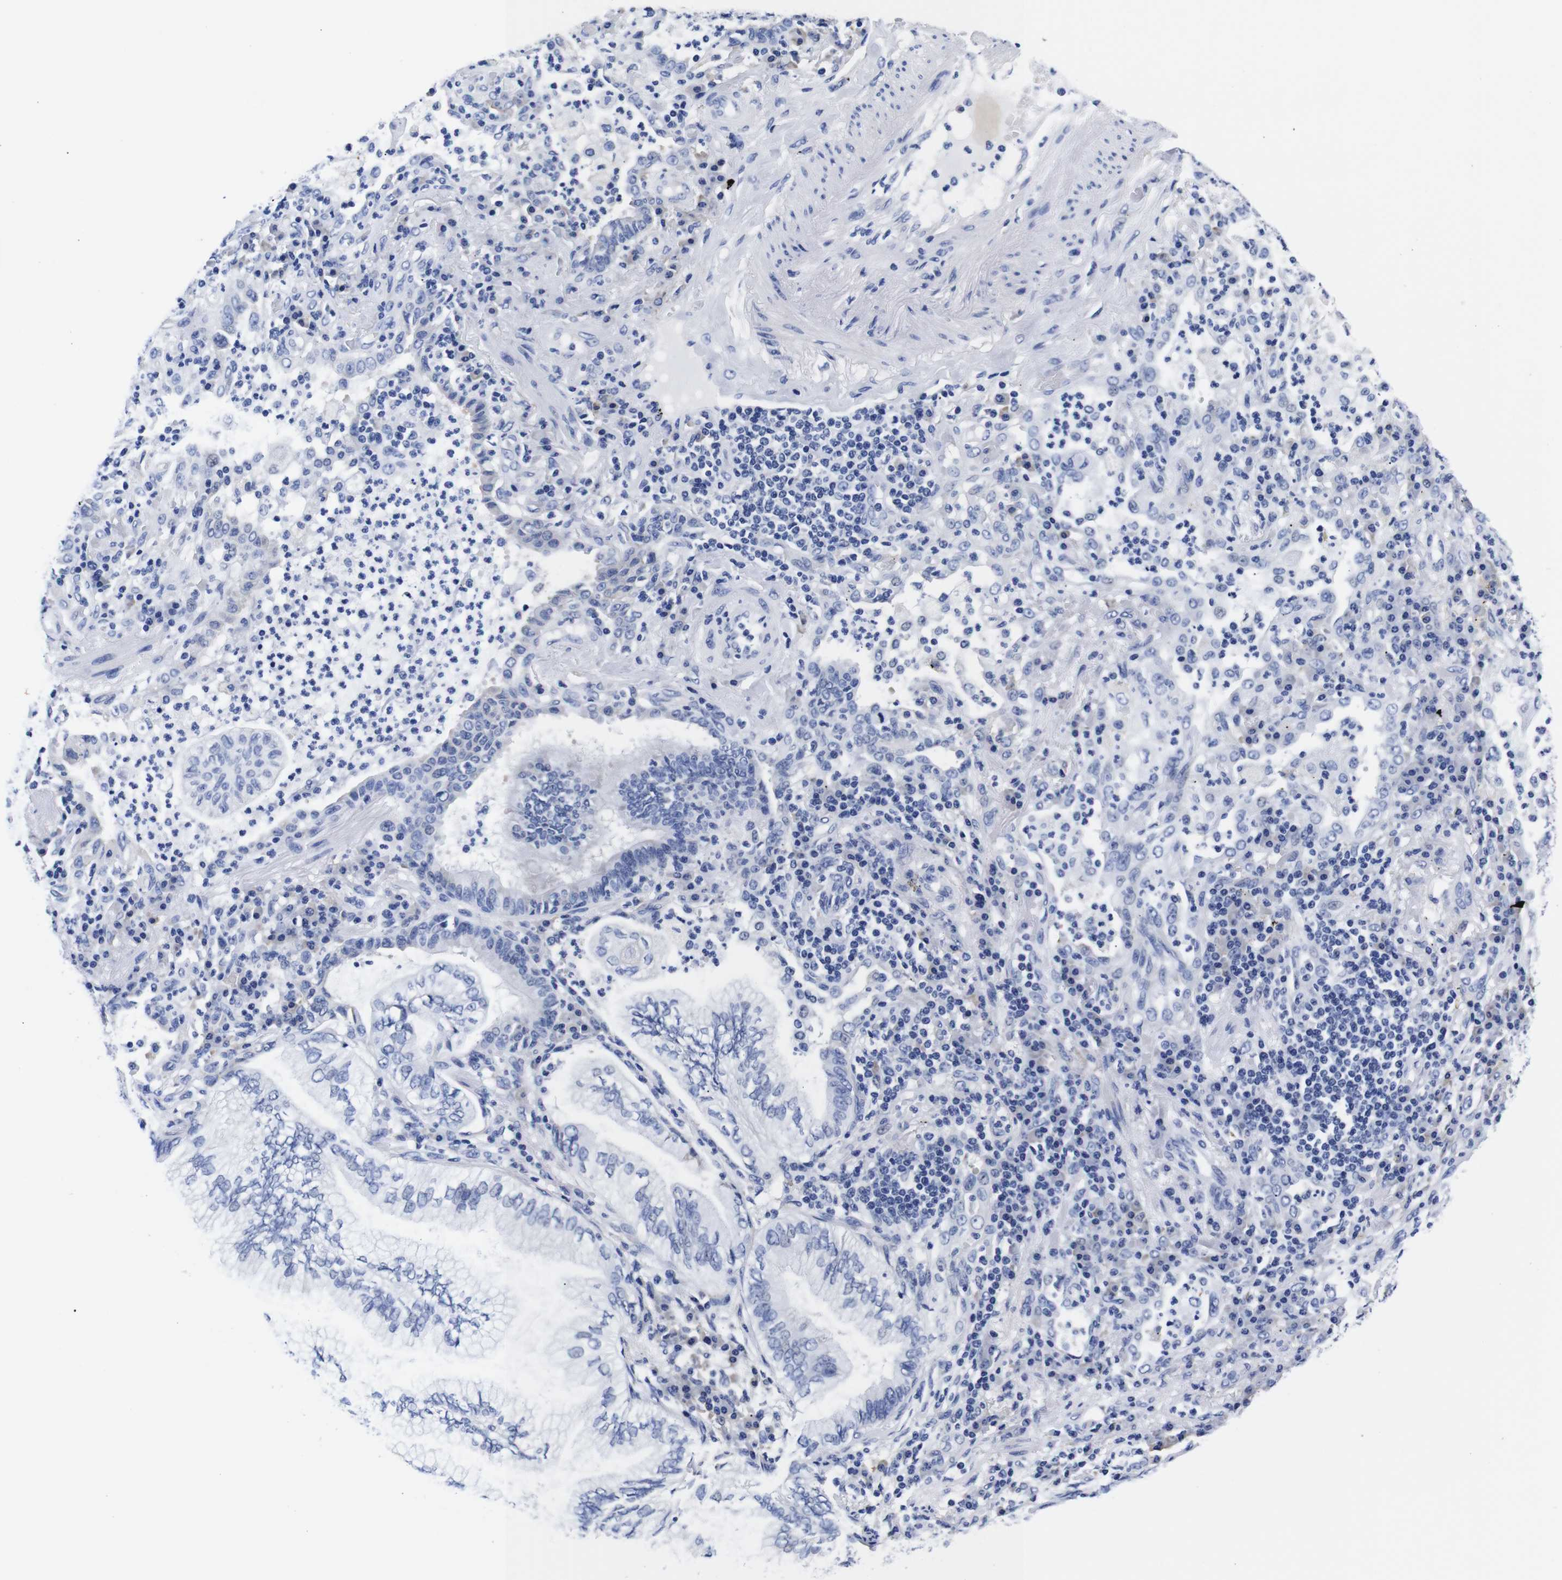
{"staining": {"intensity": "negative", "quantity": "none", "location": "none"}, "tissue": "lung cancer", "cell_type": "Tumor cells", "image_type": "cancer", "snomed": [{"axis": "morphology", "description": "Normal tissue, NOS"}, {"axis": "morphology", "description": "Adenocarcinoma, NOS"}, {"axis": "topography", "description": "Bronchus"}, {"axis": "topography", "description": "Lung"}], "caption": "Immunohistochemical staining of lung cancer shows no significant positivity in tumor cells.", "gene": "CLEC4G", "patient": {"sex": "female", "age": 70}}